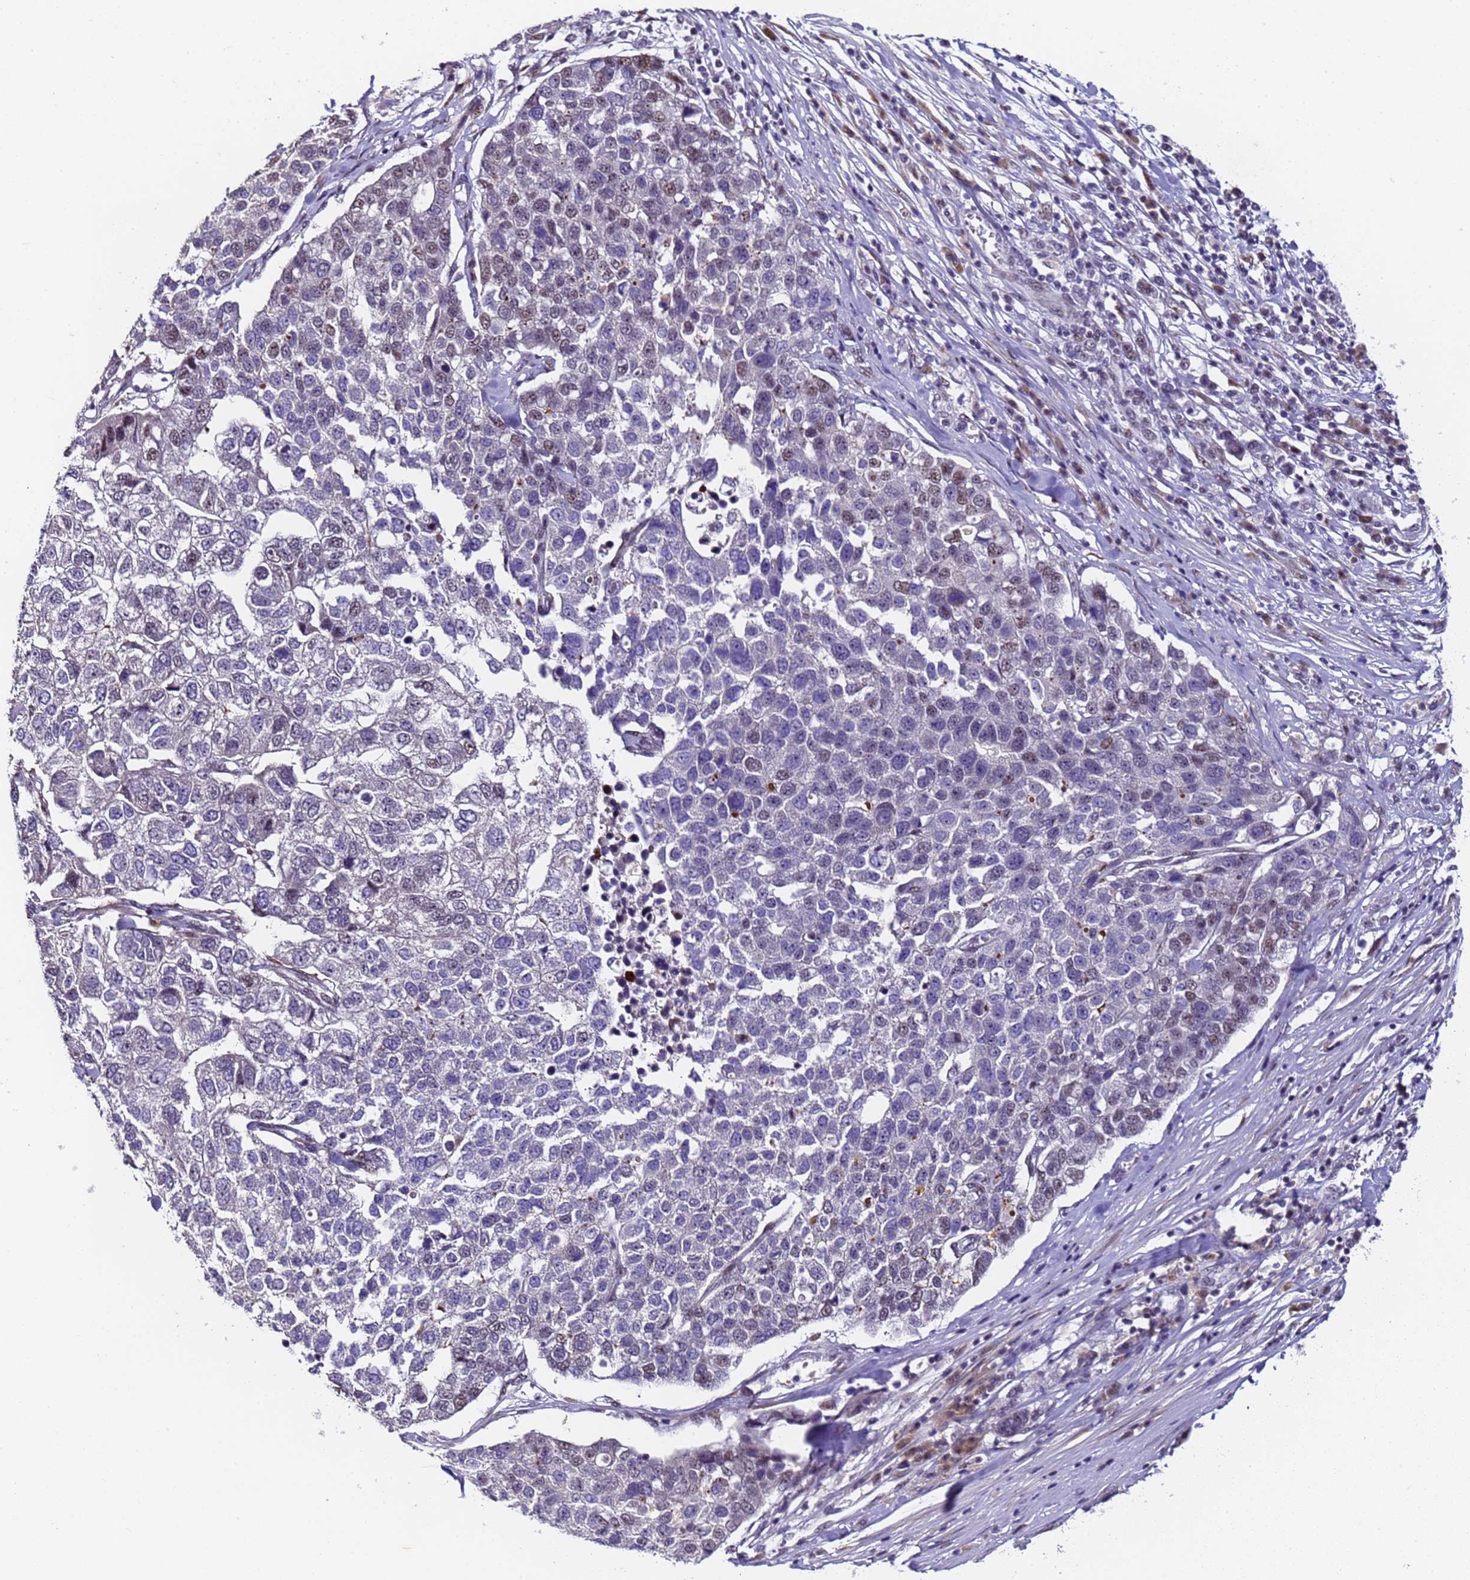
{"staining": {"intensity": "weak", "quantity": "<25%", "location": "nuclear"}, "tissue": "pancreatic cancer", "cell_type": "Tumor cells", "image_type": "cancer", "snomed": [{"axis": "morphology", "description": "Adenocarcinoma, NOS"}, {"axis": "topography", "description": "Pancreas"}], "caption": "An immunohistochemistry histopathology image of adenocarcinoma (pancreatic) is shown. There is no staining in tumor cells of adenocarcinoma (pancreatic). (DAB IHC with hematoxylin counter stain).", "gene": "FNBP4", "patient": {"sex": "female", "age": 61}}